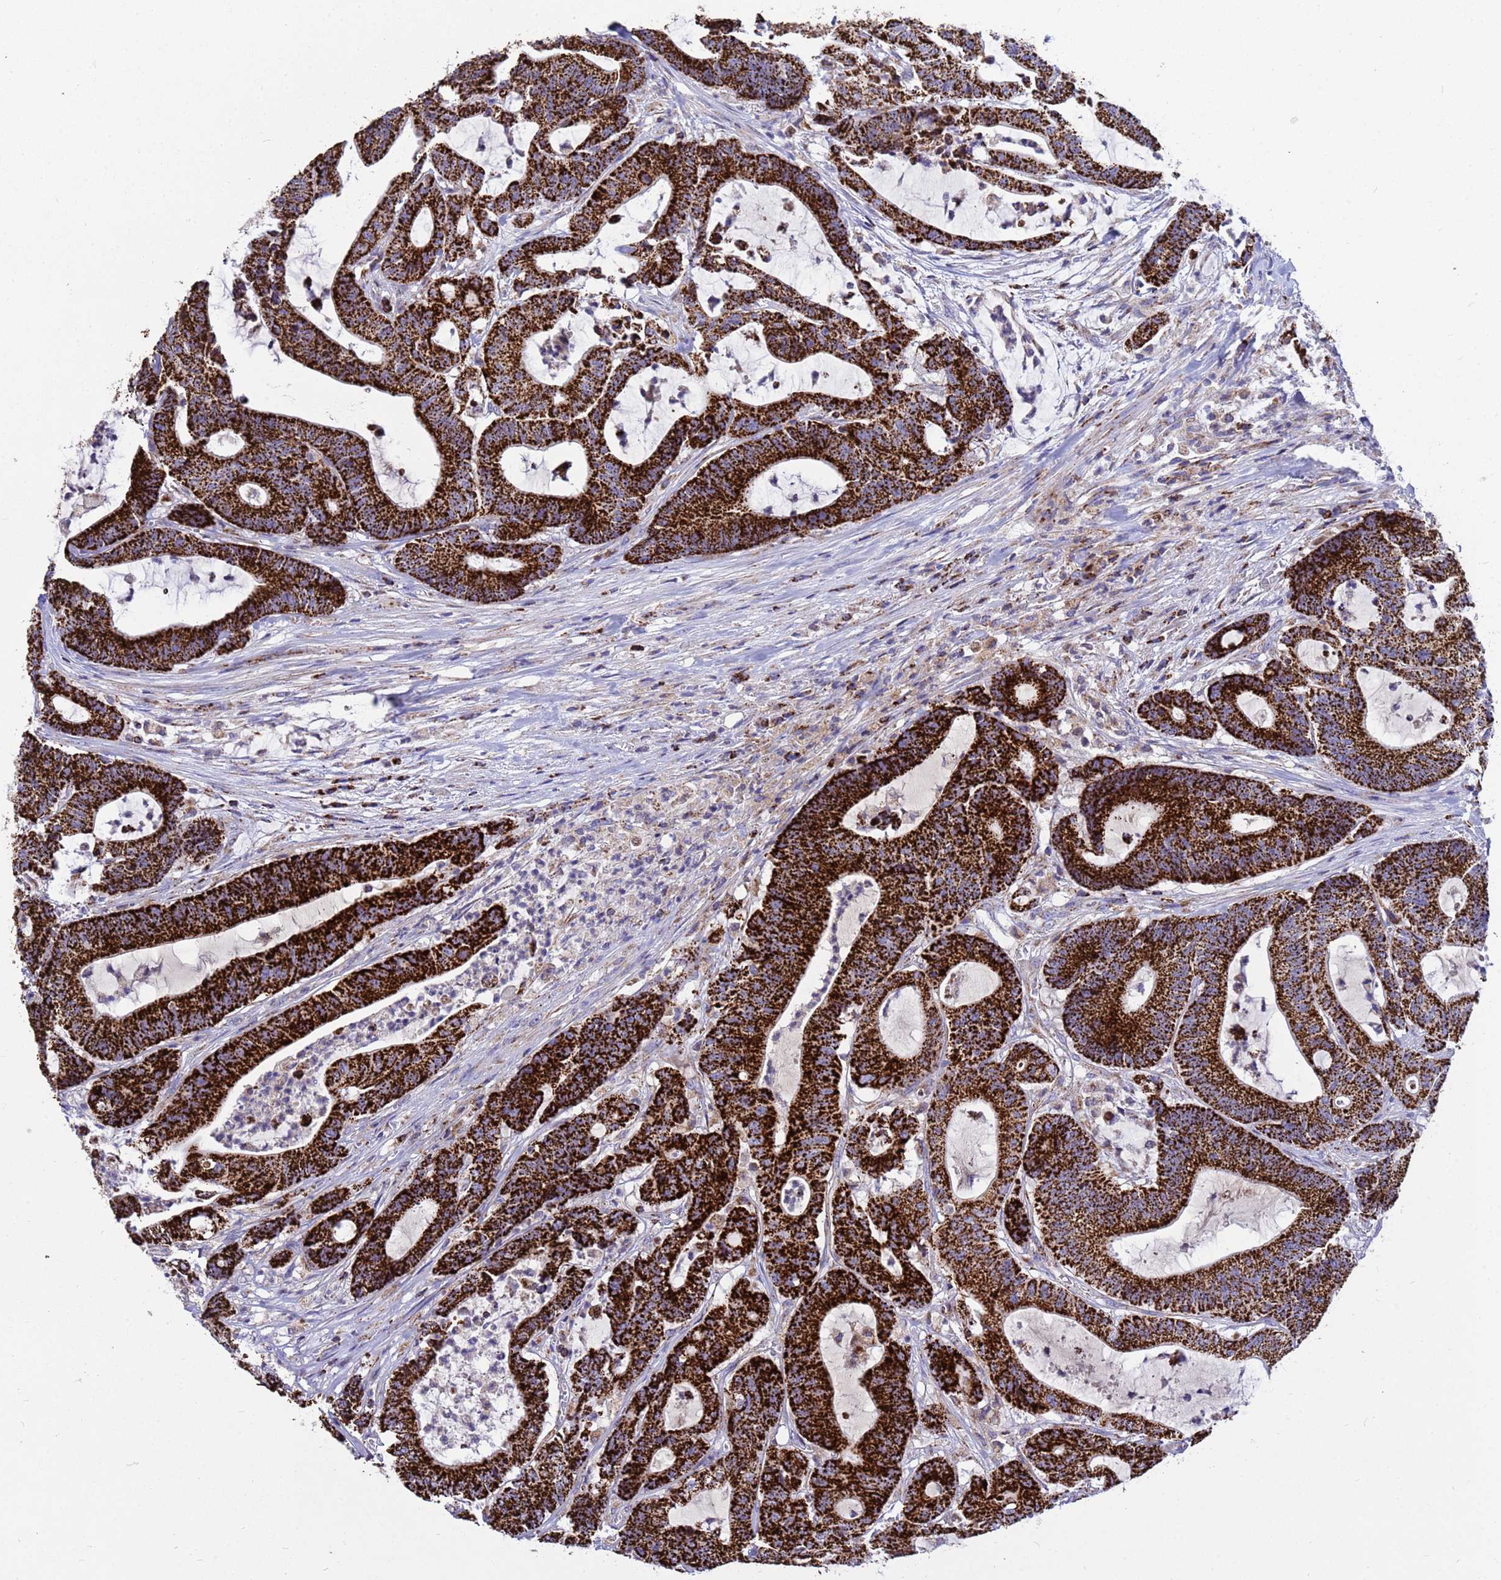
{"staining": {"intensity": "strong", "quantity": ">75%", "location": "cytoplasmic/membranous"}, "tissue": "colorectal cancer", "cell_type": "Tumor cells", "image_type": "cancer", "snomed": [{"axis": "morphology", "description": "Adenocarcinoma, NOS"}, {"axis": "topography", "description": "Colon"}], "caption": "Brown immunohistochemical staining in colorectal adenocarcinoma reveals strong cytoplasmic/membranous staining in approximately >75% of tumor cells.", "gene": "TUBGCP3", "patient": {"sex": "female", "age": 84}}